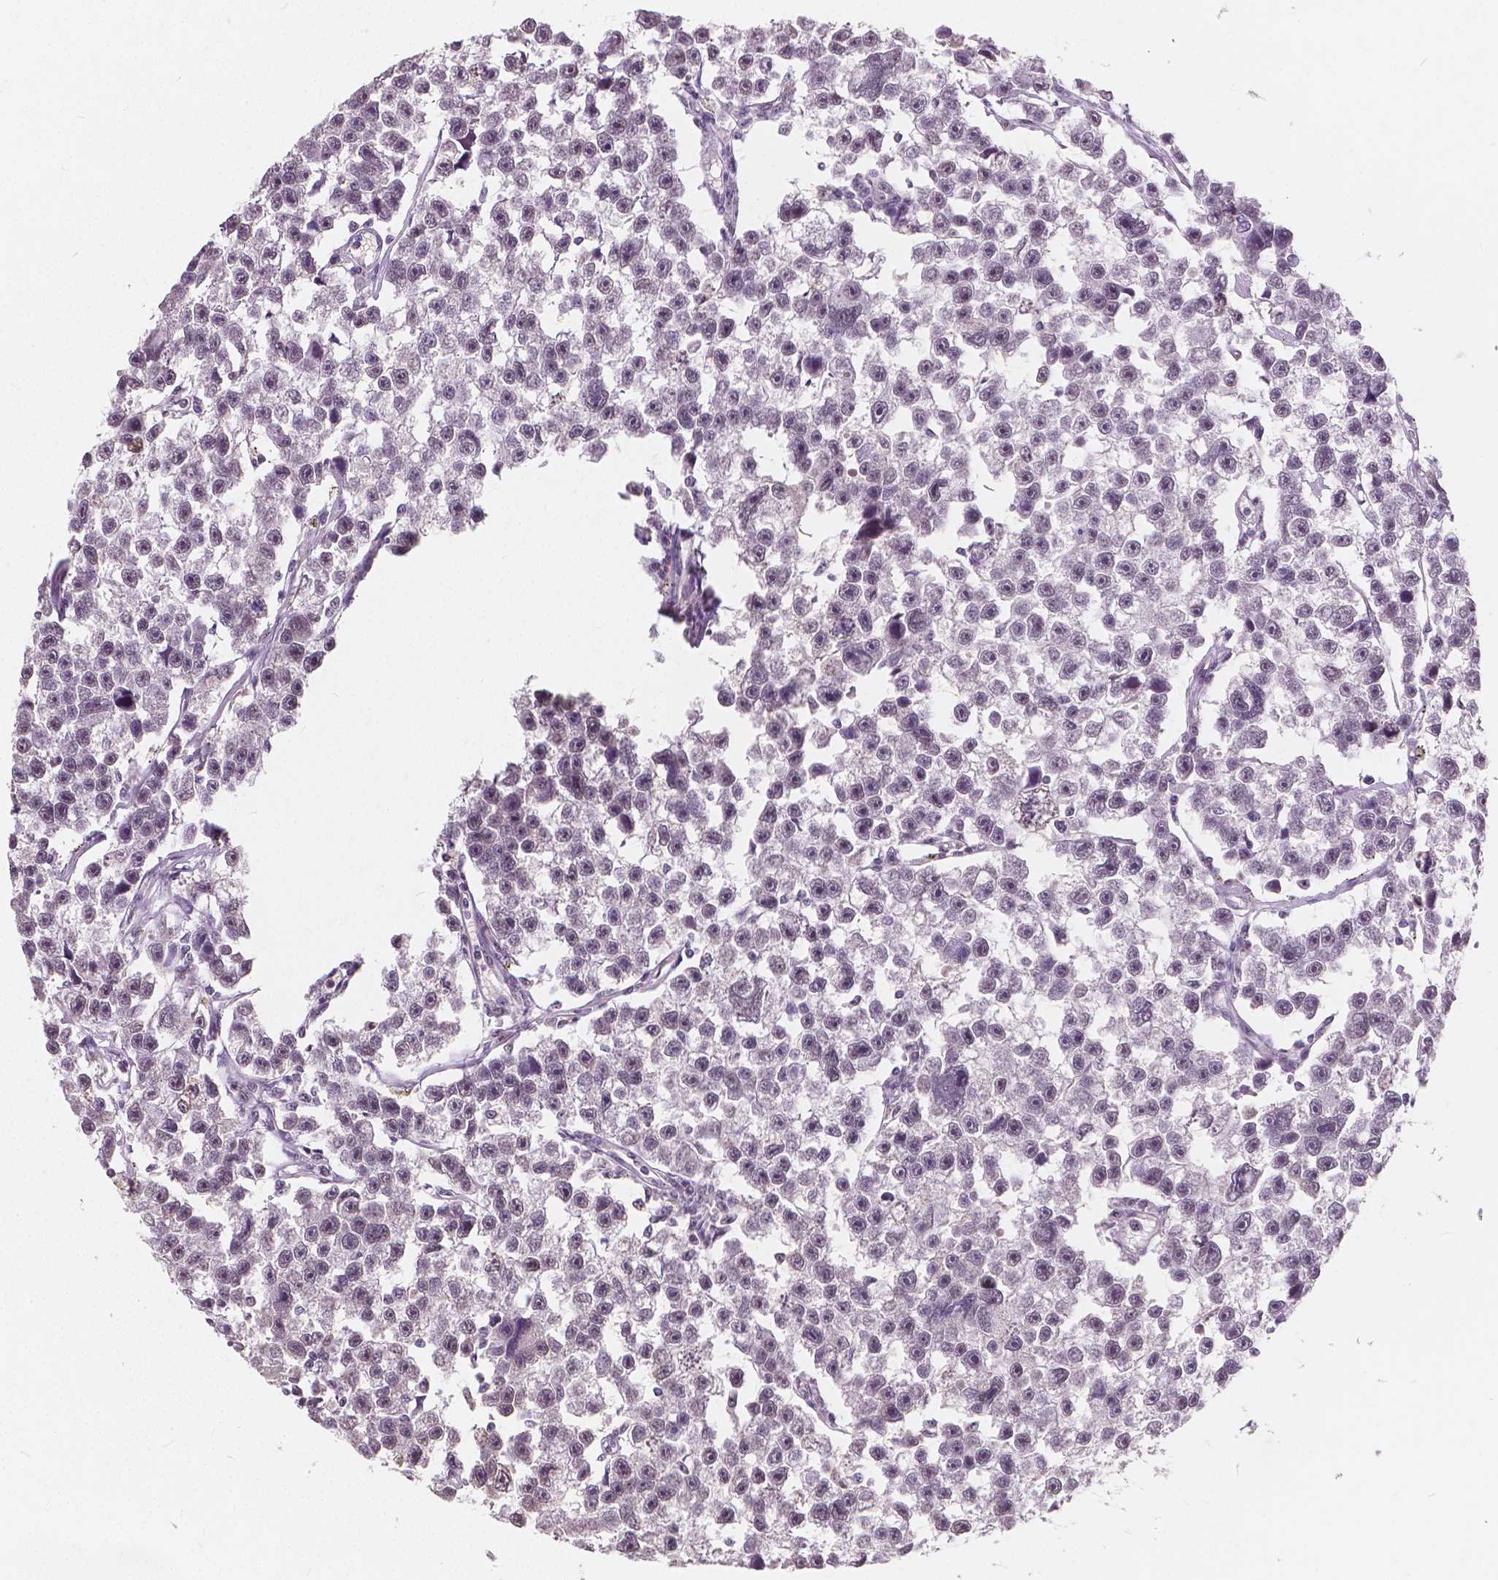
{"staining": {"intensity": "weak", "quantity": "<25%", "location": "nuclear"}, "tissue": "testis cancer", "cell_type": "Tumor cells", "image_type": "cancer", "snomed": [{"axis": "morphology", "description": "Seminoma, NOS"}, {"axis": "topography", "description": "Testis"}], "caption": "This is an IHC micrograph of human seminoma (testis). There is no expression in tumor cells.", "gene": "NOLC1", "patient": {"sex": "male", "age": 26}}